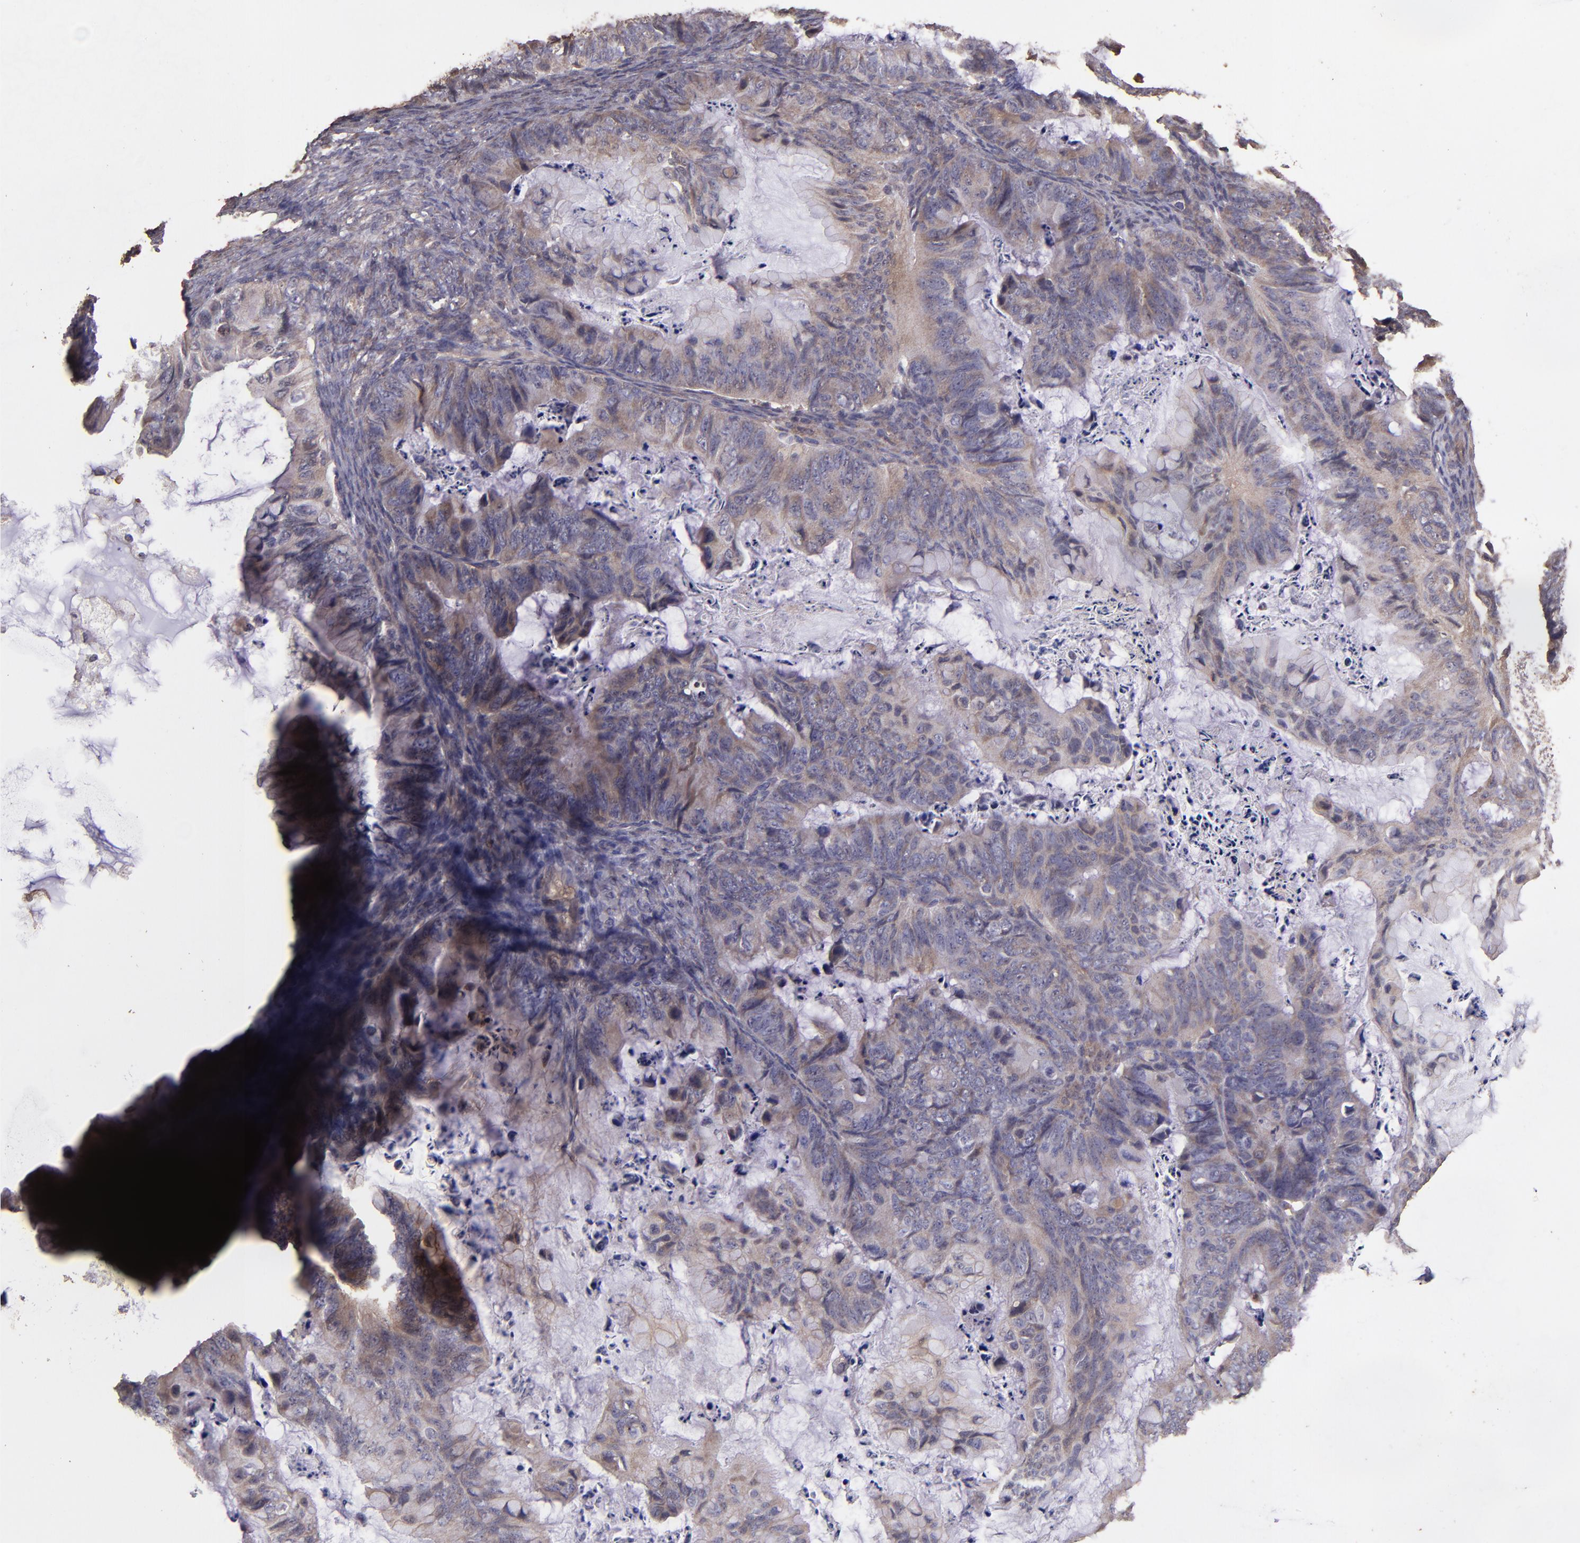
{"staining": {"intensity": "weak", "quantity": ">75%", "location": "cytoplasmic/membranous"}, "tissue": "ovarian cancer", "cell_type": "Tumor cells", "image_type": "cancer", "snomed": [{"axis": "morphology", "description": "Cystadenocarcinoma, mucinous, NOS"}, {"axis": "topography", "description": "Ovary"}], "caption": "Human mucinous cystadenocarcinoma (ovarian) stained with a protein marker demonstrates weak staining in tumor cells.", "gene": "HECTD1", "patient": {"sex": "female", "age": 36}}